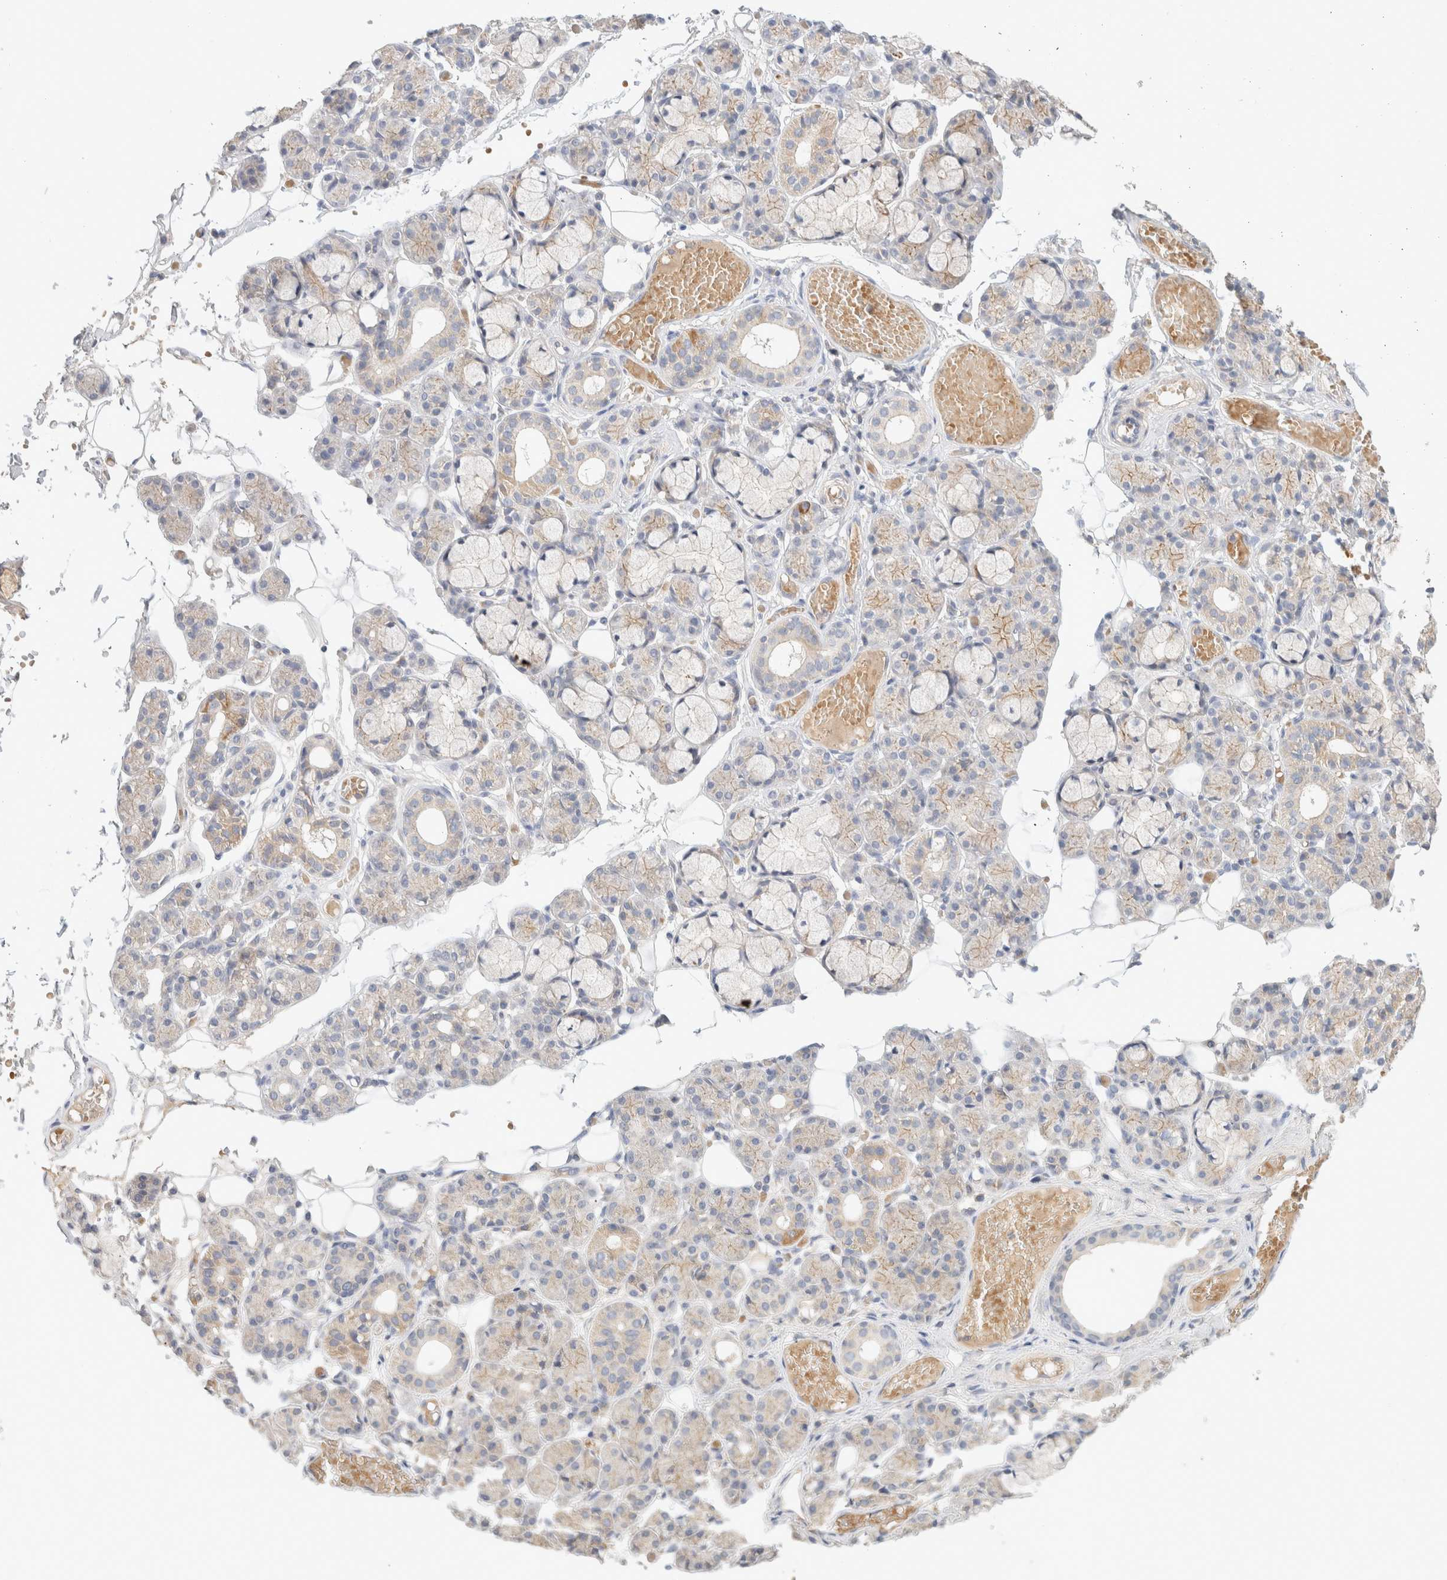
{"staining": {"intensity": "weak", "quantity": "25%-75%", "location": "cytoplasmic/membranous"}, "tissue": "salivary gland", "cell_type": "Glandular cells", "image_type": "normal", "snomed": [{"axis": "morphology", "description": "Normal tissue, NOS"}, {"axis": "topography", "description": "Salivary gland"}], "caption": "Weak cytoplasmic/membranous protein staining is present in about 25%-75% of glandular cells in salivary gland.", "gene": "MRM3", "patient": {"sex": "male", "age": 63}}